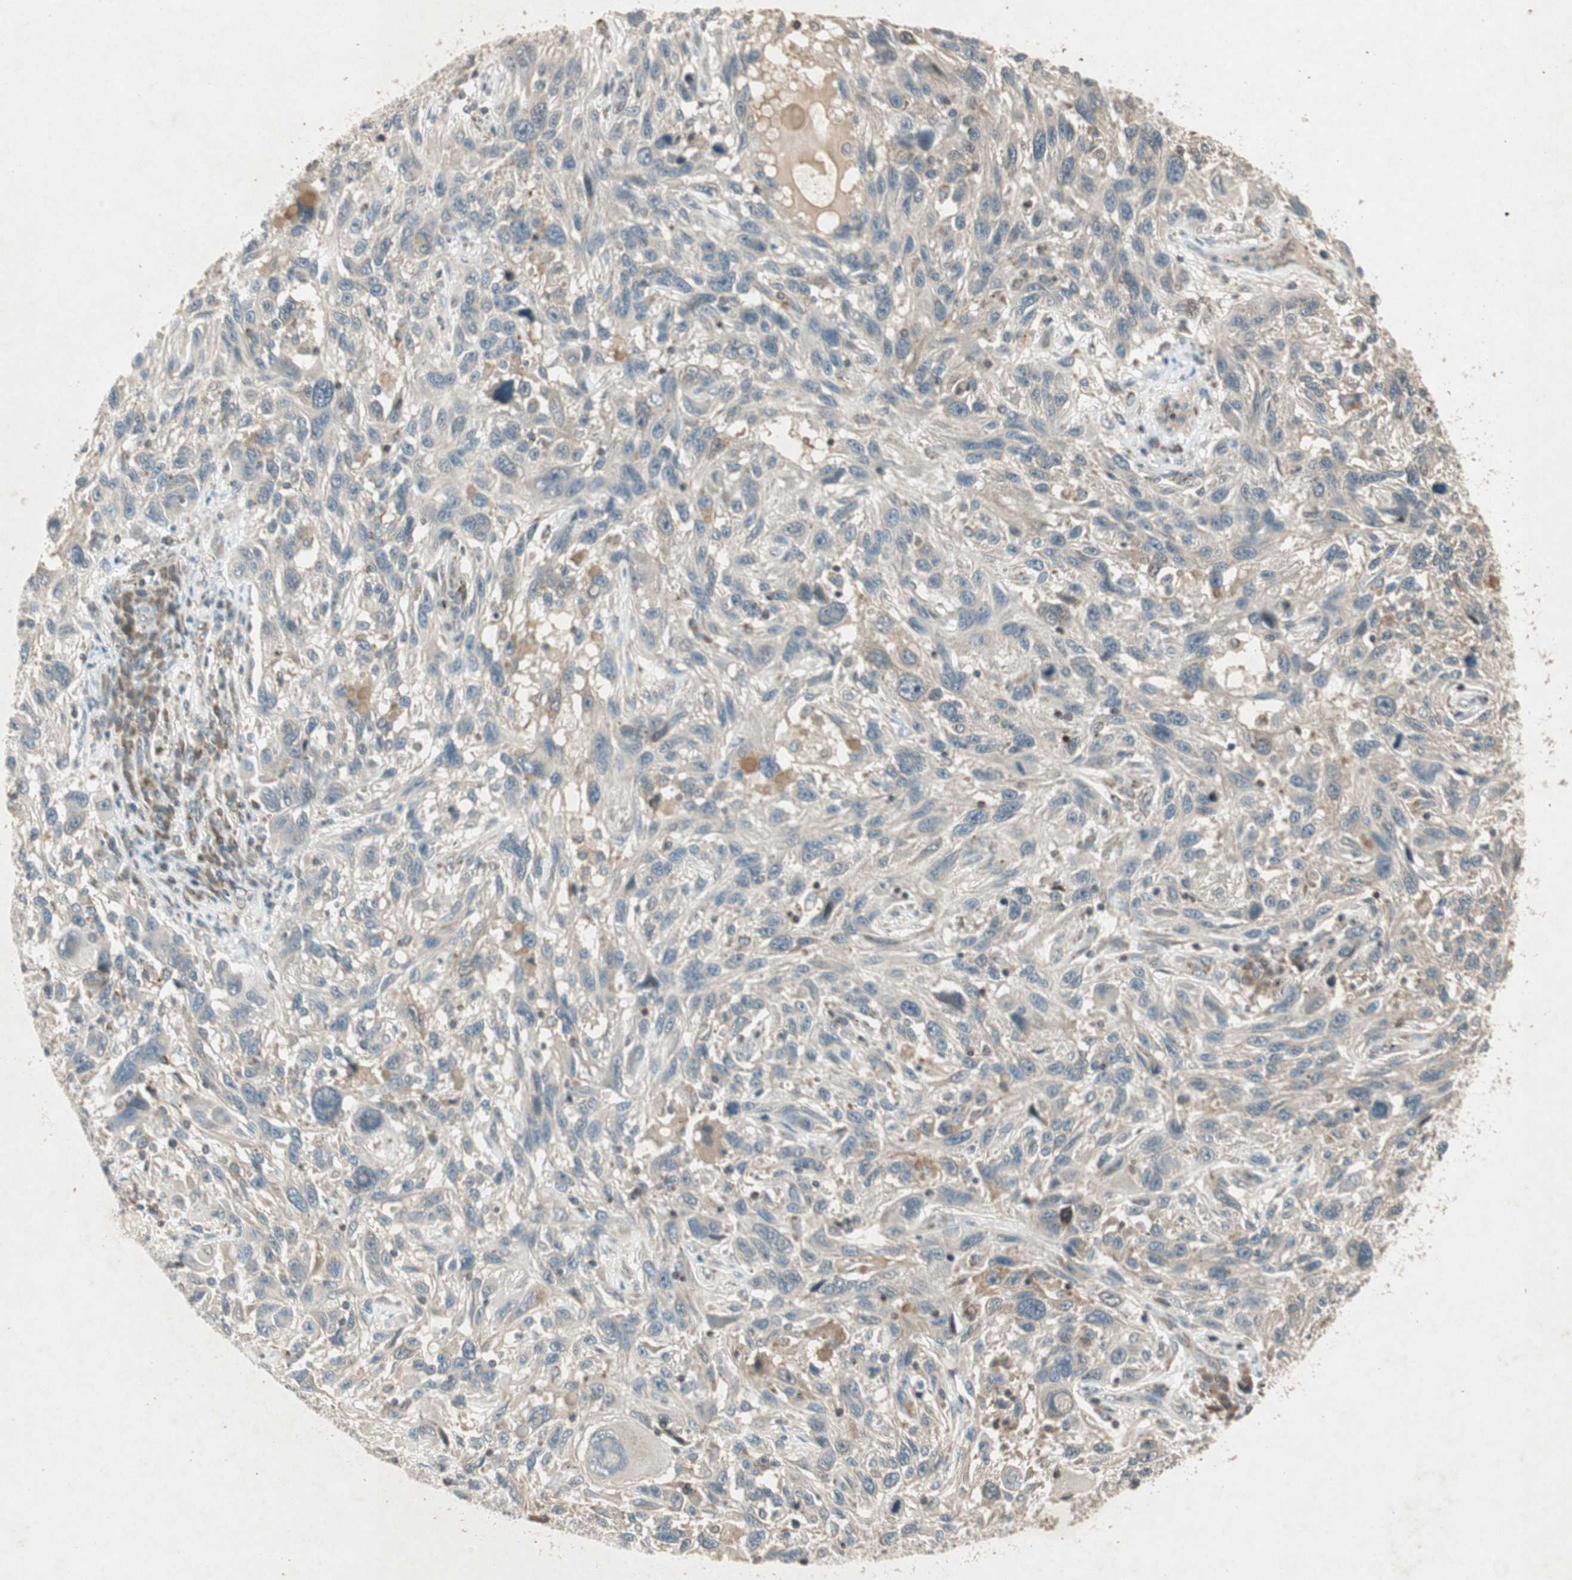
{"staining": {"intensity": "weak", "quantity": "25%-75%", "location": "cytoplasmic/membranous"}, "tissue": "melanoma", "cell_type": "Tumor cells", "image_type": "cancer", "snomed": [{"axis": "morphology", "description": "Malignant melanoma, NOS"}, {"axis": "topography", "description": "Skin"}], "caption": "Immunohistochemistry image of neoplastic tissue: human melanoma stained using immunohistochemistry (IHC) demonstrates low levels of weak protein expression localized specifically in the cytoplasmic/membranous of tumor cells, appearing as a cytoplasmic/membranous brown color.", "gene": "USP2", "patient": {"sex": "male", "age": 53}}